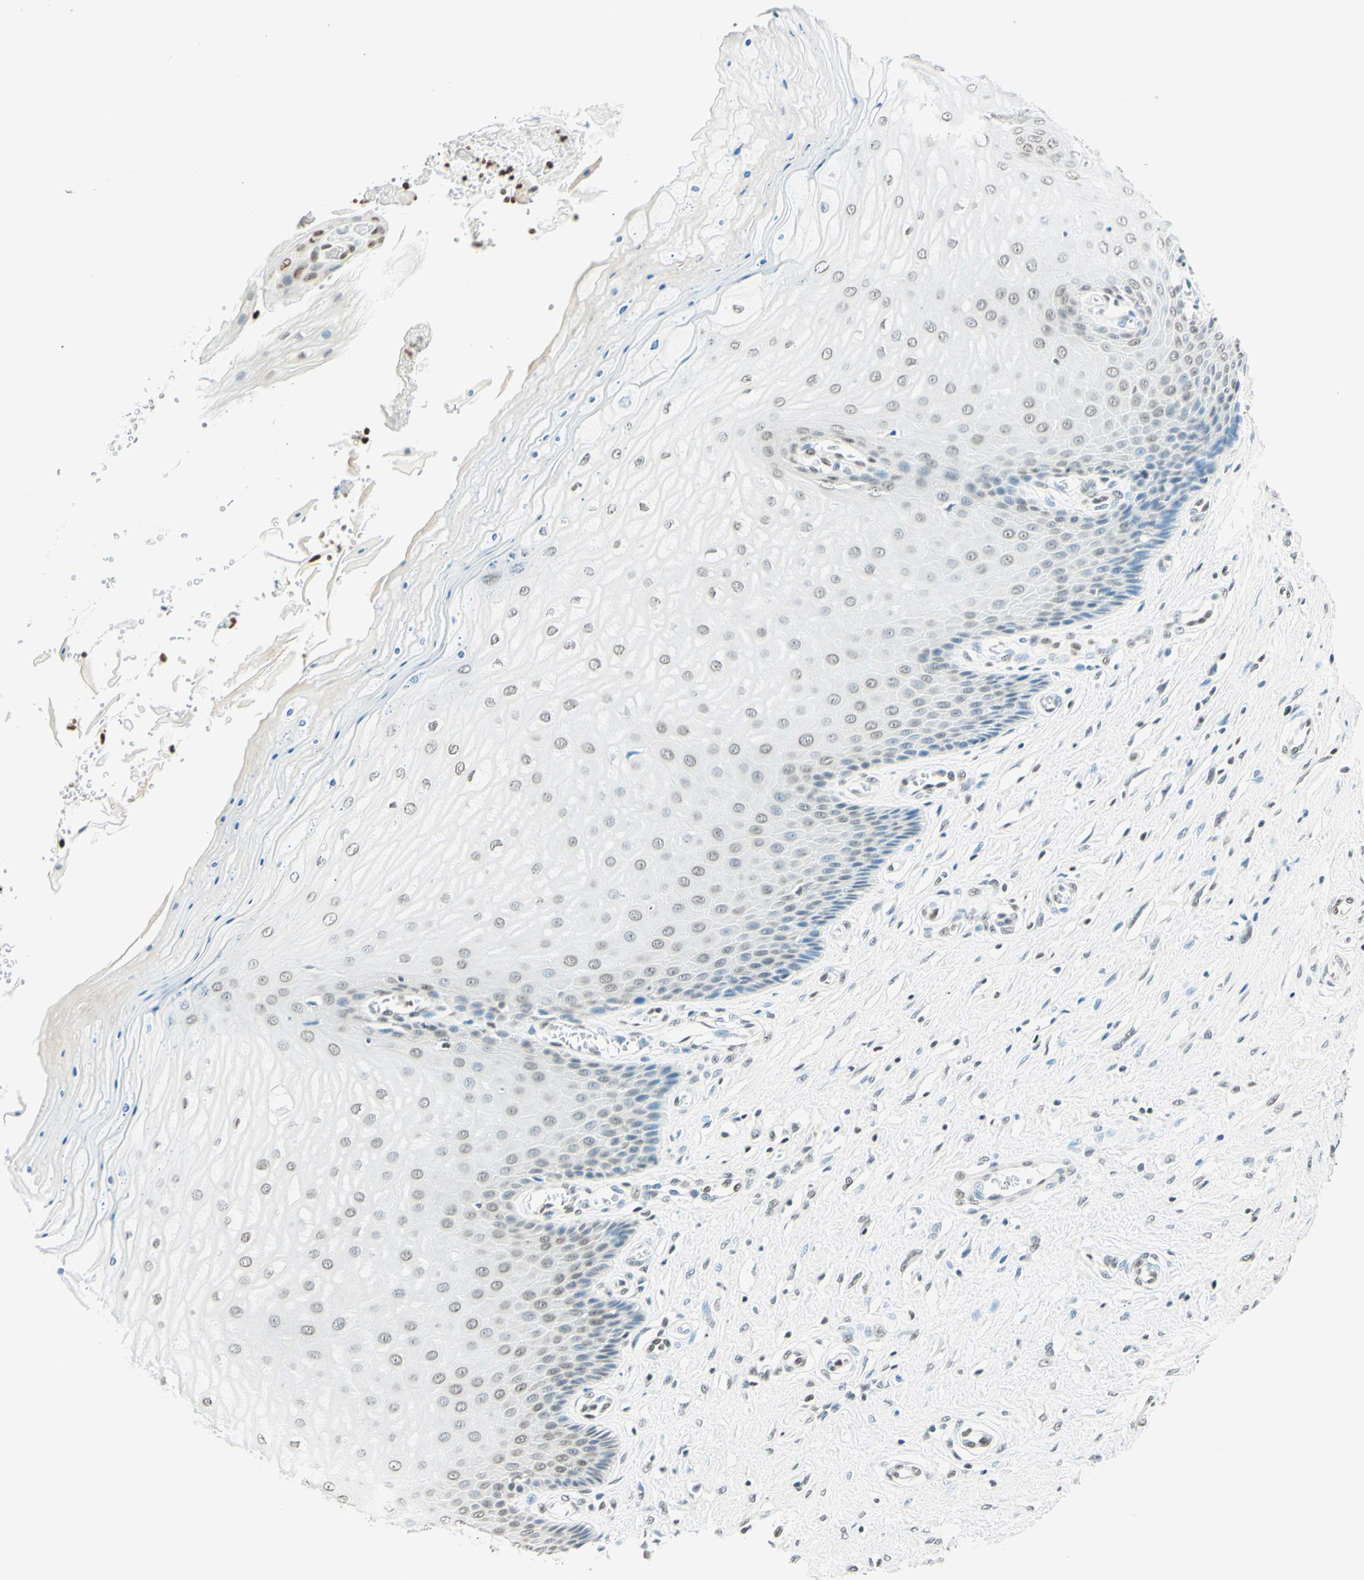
{"staining": {"intensity": "moderate", "quantity": "25%-75%", "location": "nuclear"}, "tissue": "cervix", "cell_type": "Glandular cells", "image_type": "normal", "snomed": [{"axis": "morphology", "description": "Normal tissue, NOS"}, {"axis": "topography", "description": "Cervix"}], "caption": "Brown immunohistochemical staining in benign human cervix shows moderate nuclear positivity in approximately 25%-75% of glandular cells.", "gene": "MSH2", "patient": {"sex": "female", "age": 55}}